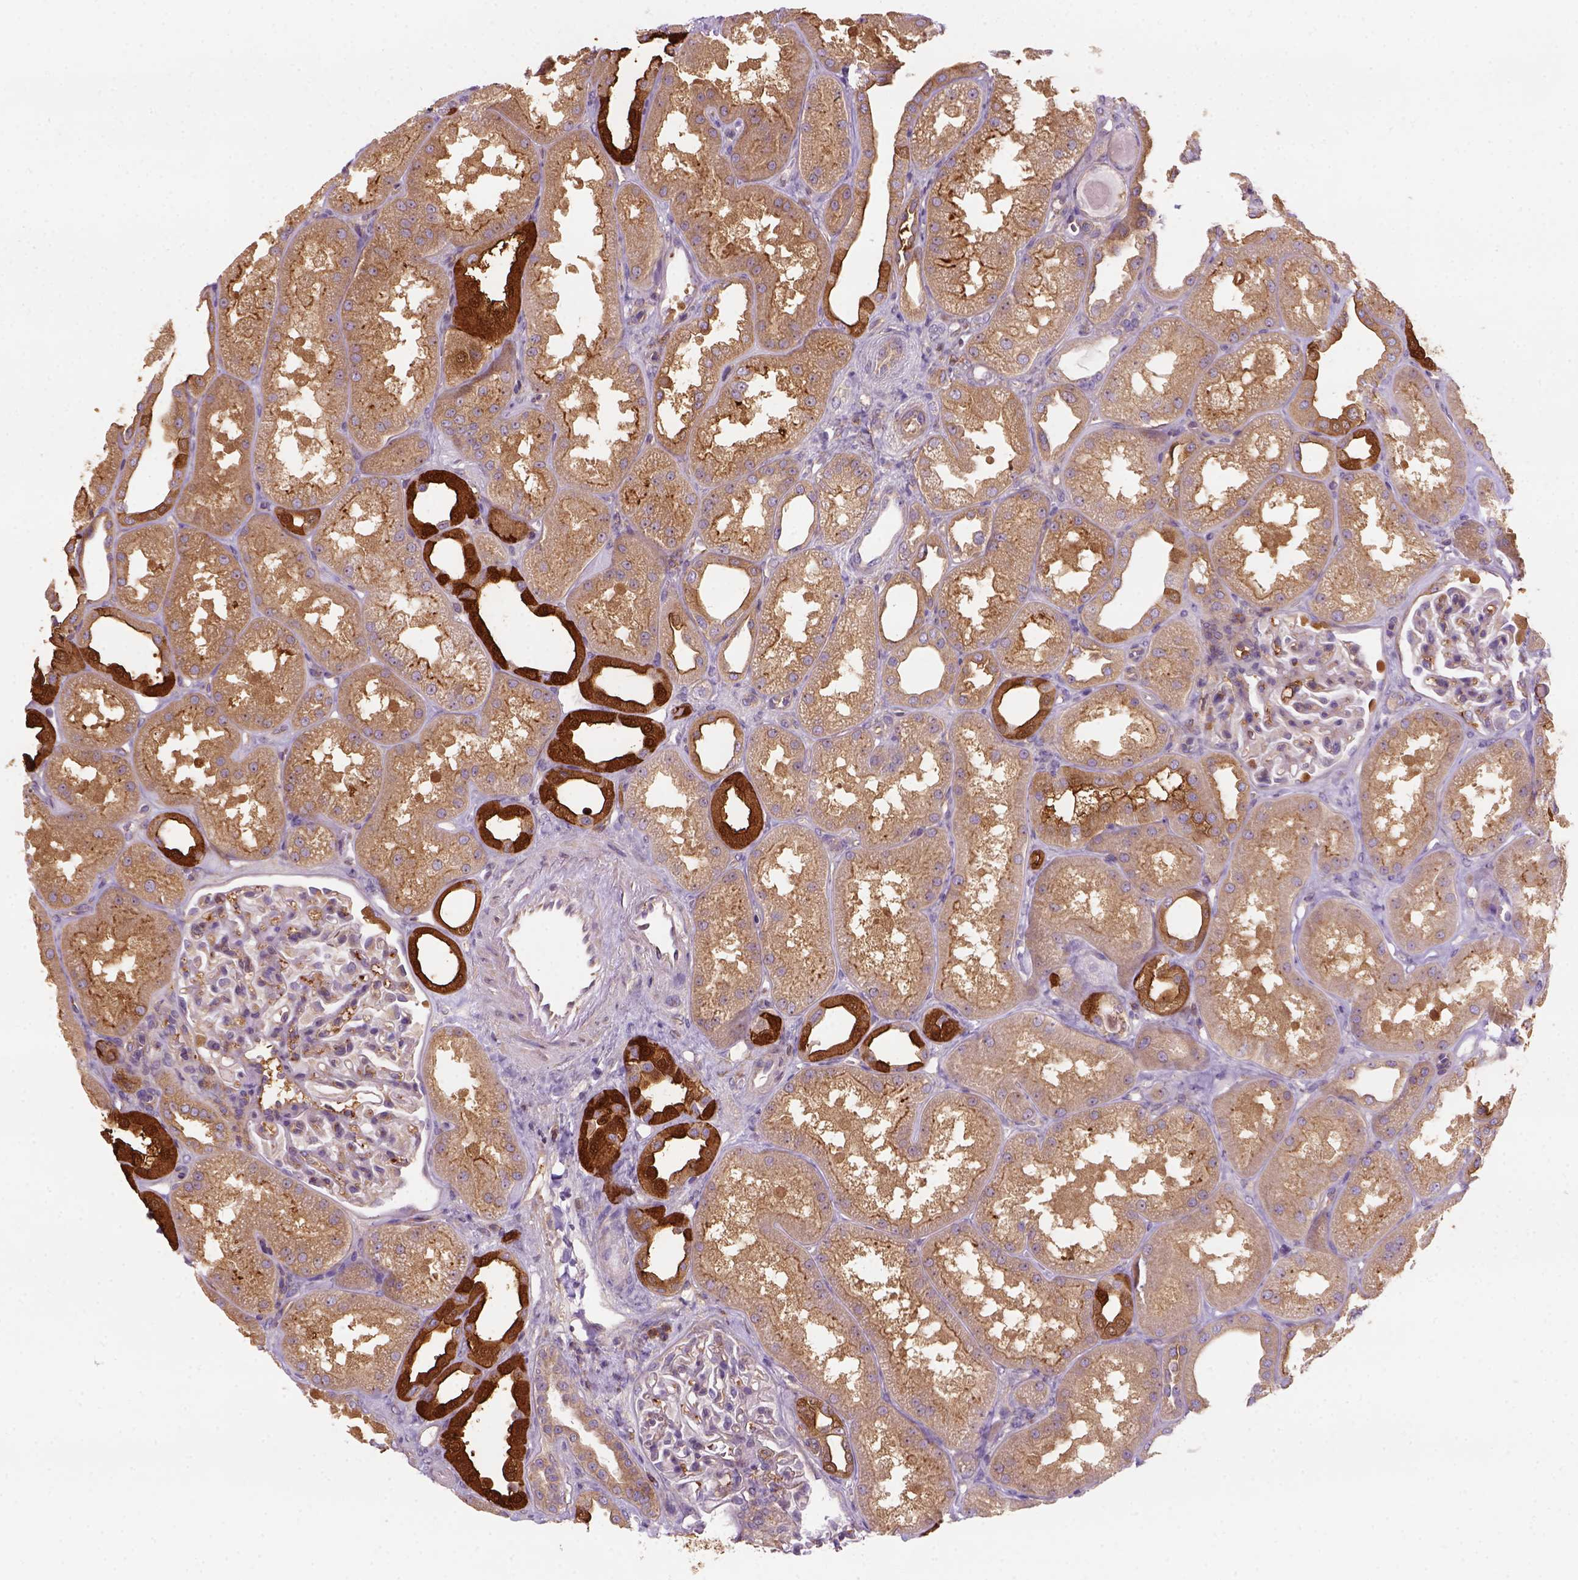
{"staining": {"intensity": "moderate", "quantity": "25%-75%", "location": "cytoplasmic/membranous"}, "tissue": "kidney", "cell_type": "Cells in glomeruli", "image_type": "normal", "snomed": [{"axis": "morphology", "description": "Normal tissue, NOS"}, {"axis": "topography", "description": "Kidney"}], "caption": "High-magnification brightfield microscopy of benign kidney stained with DAB (3,3'-diaminobenzidine) (brown) and counterstained with hematoxylin (blue). cells in glomeruli exhibit moderate cytoplasmic/membranous staining is seen in about25%-75% of cells. The protein is stained brown, and the nuclei are stained in blue (DAB IHC with brightfield microscopy, high magnification).", "gene": "GPRC5D", "patient": {"sex": "male", "age": 61}}